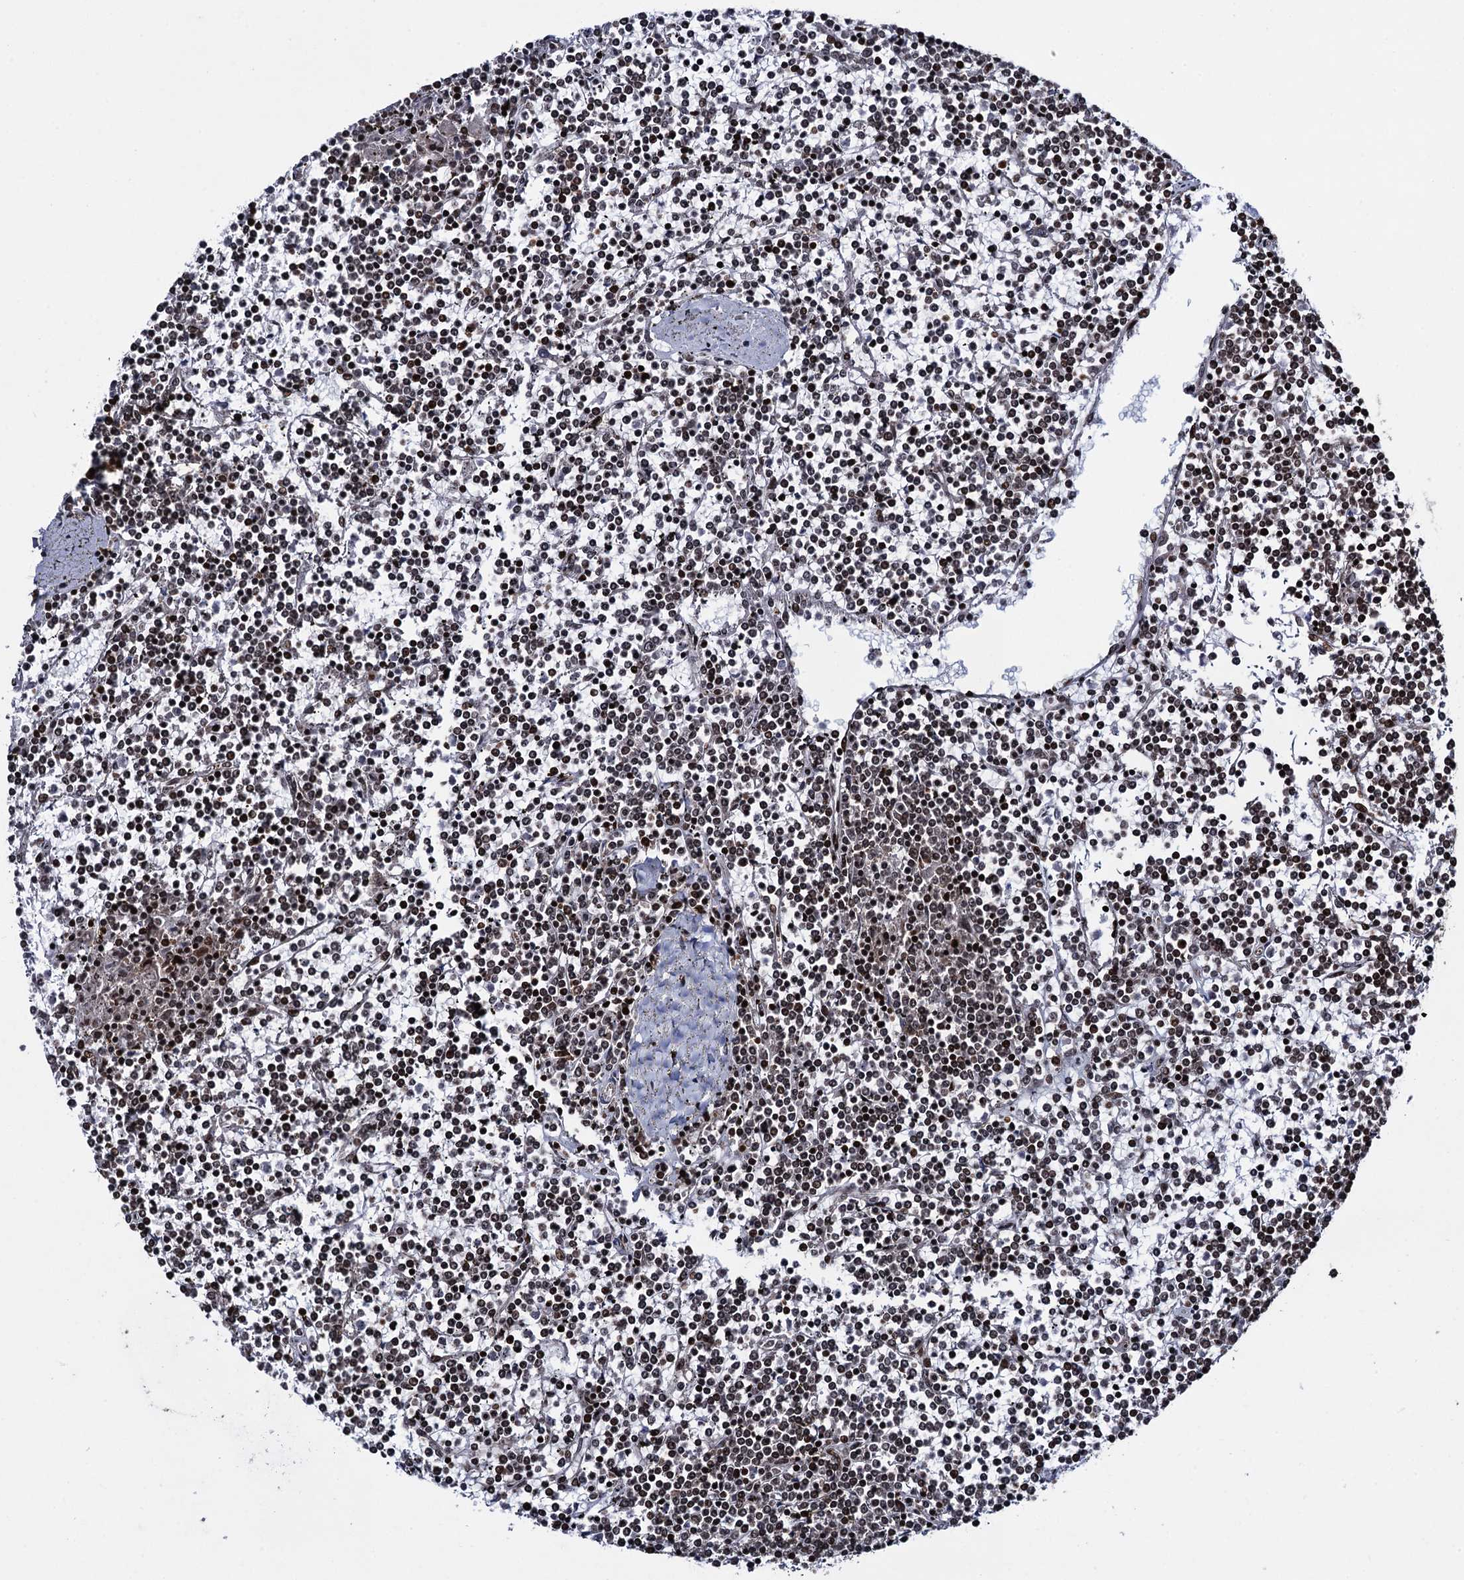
{"staining": {"intensity": "moderate", "quantity": ">75%", "location": "nuclear"}, "tissue": "lymphoma", "cell_type": "Tumor cells", "image_type": "cancer", "snomed": [{"axis": "morphology", "description": "Malignant lymphoma, non-Hodgkin's type, Low grade"}, {"axis": "topography", "description": "Spleen"}], "caption": "Immunohistochemical staining of lymphoma reveals medium levels of moderate nuclear protein expression in about >75% of tumor cells.", "gene": "ZNF169", "patient": {"sex": "female", "age": 19}}